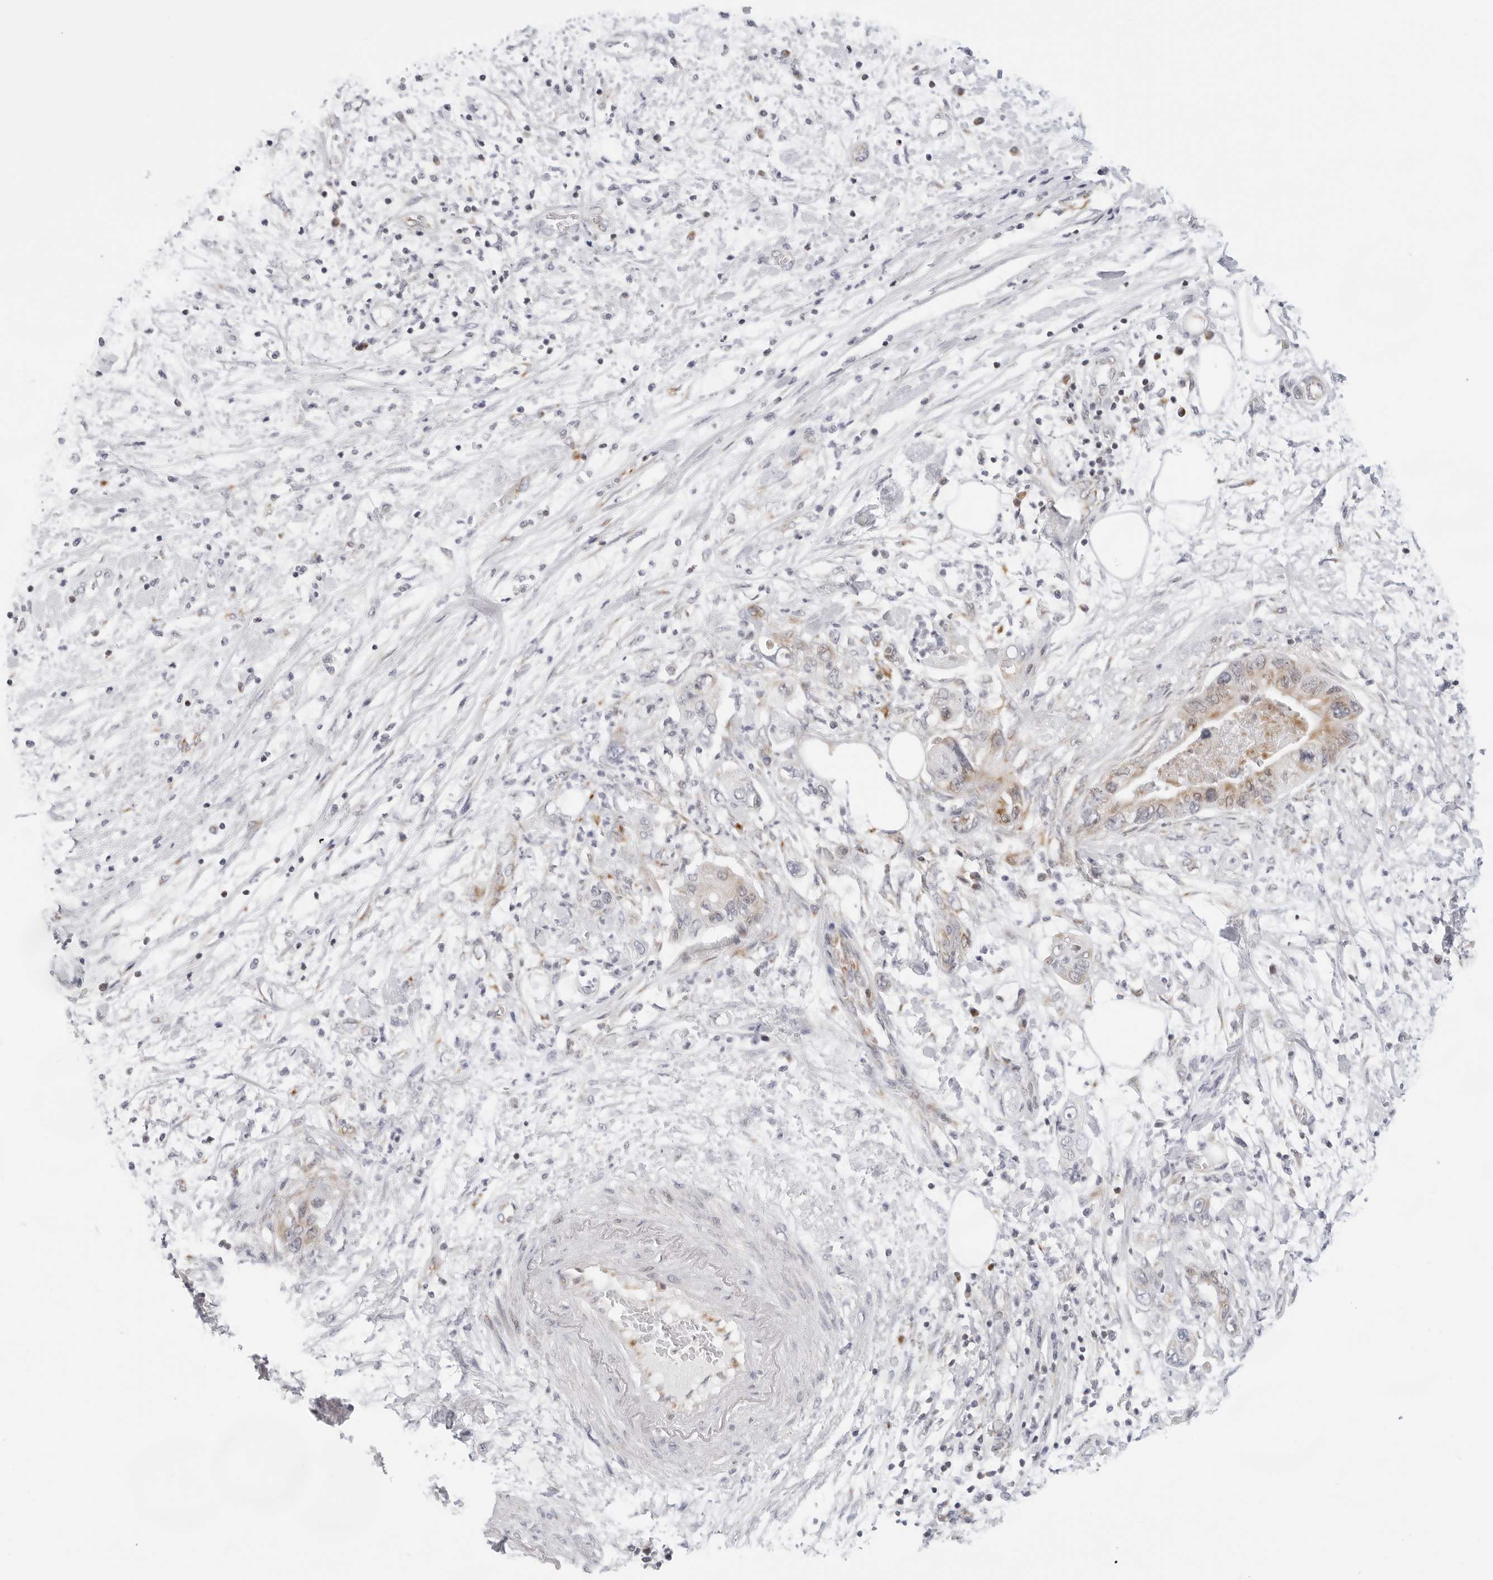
{"staining": {"intensity": "weak", "quantity": "25%-75%", "location": "cytoplasmic/membranous"}, "tissue": "pancreatic cancer", "cell_type": "Tumor cells", "image_type": "cancer", "snomed": [{"axis": "morphology", "description": "Adenocarcinoma, NOS"}, {"axis": "topography", "description": "Pancreas"}], "caption": "A high-resolution micrograph shows immunohistochemistry staining of adenocarcinoma (pancreatic), which reveals weak cytoplasmic/membranous expression in about 25%-75% of tumor cells. The staining is performed using DAB brown chromogen to label protein expression. The nuclei are counter-stained blue using hematoxylin.", "gene": "CIART", "patient": {"sex": "female", "age": 73}}